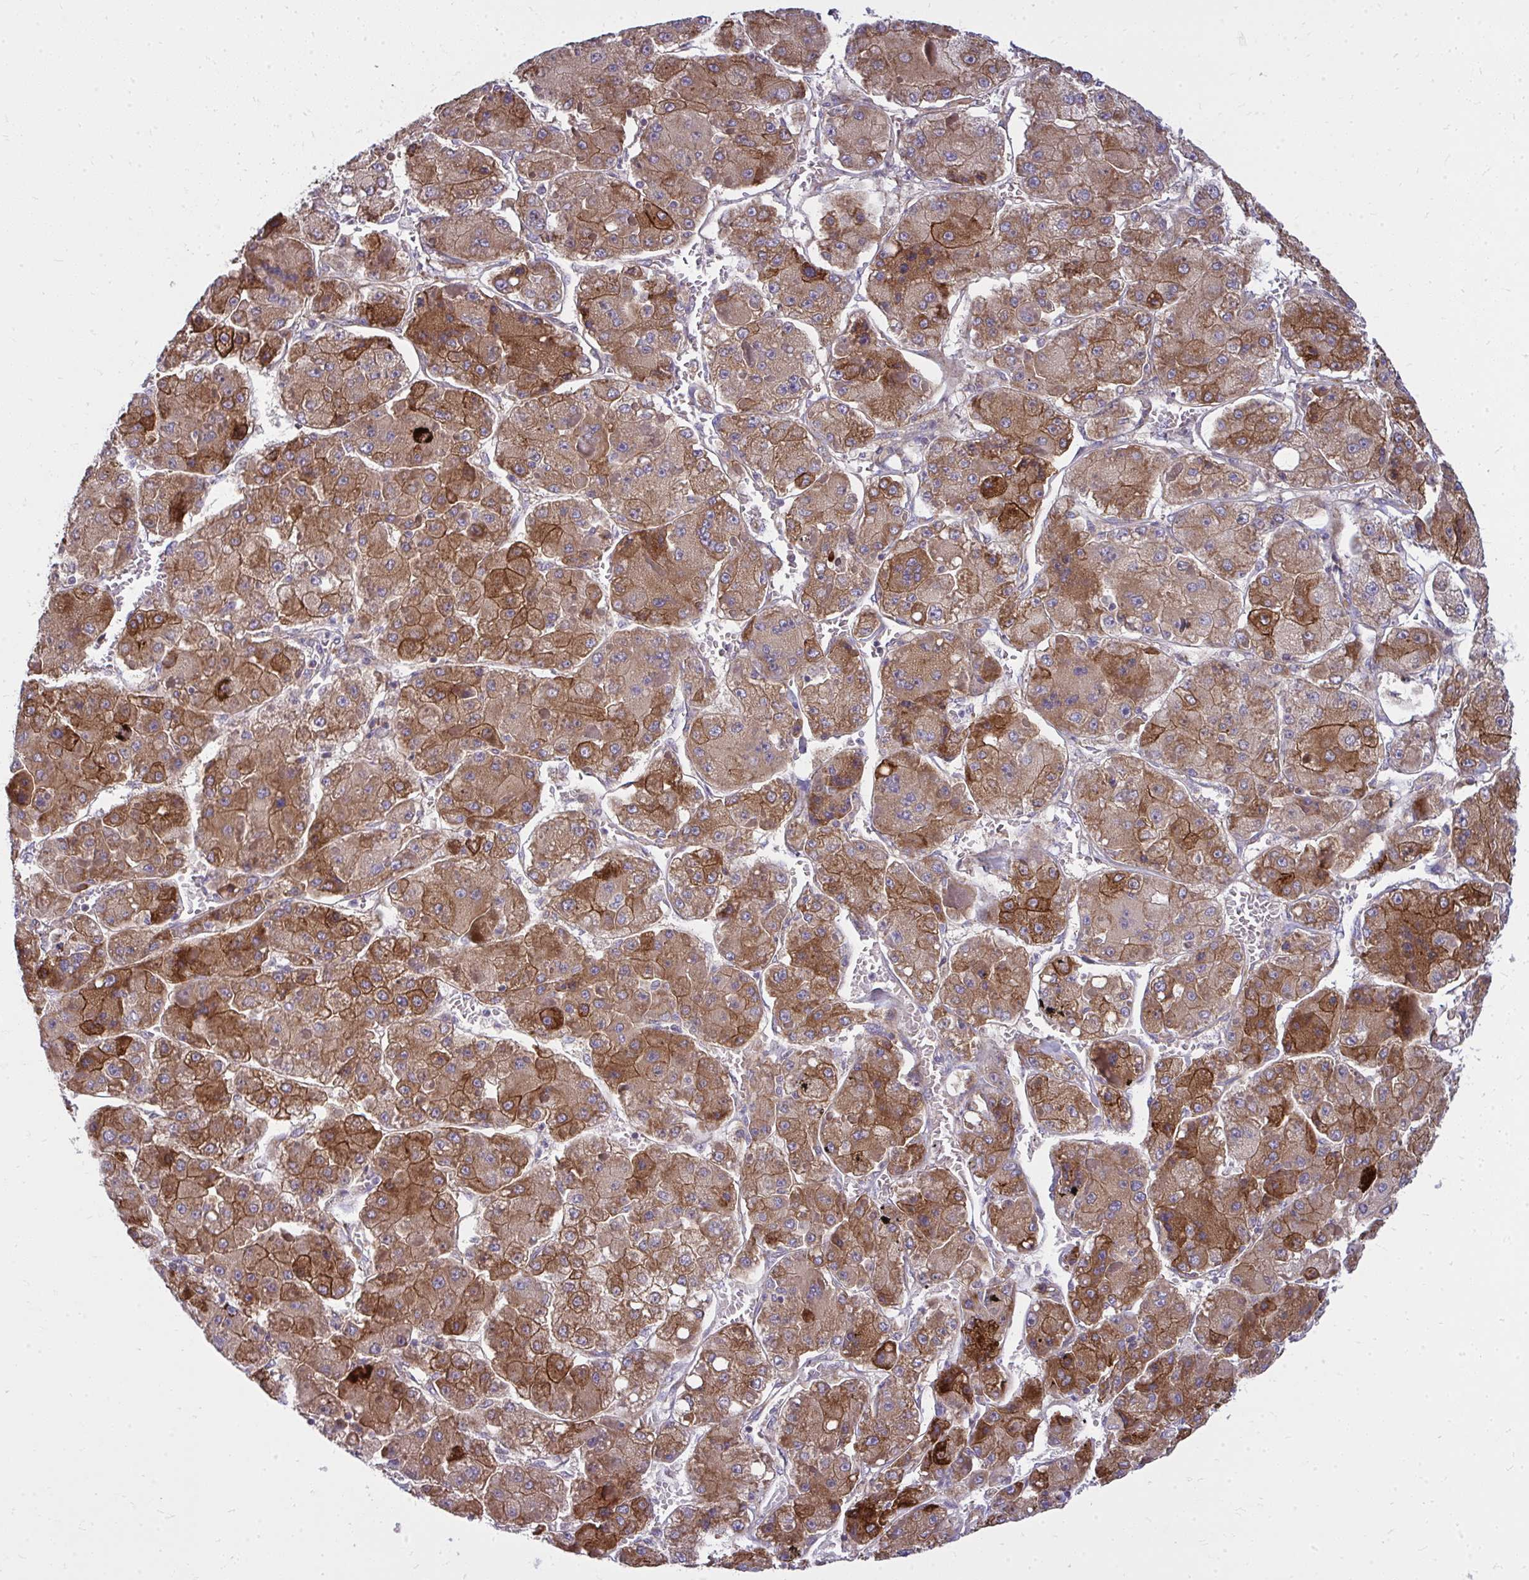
{"staining": {"intensity": "moderate", "quantity": ">75%", "location": "cytoplasmic/membranous"}, "tissue": "liver cancer", "cell_type": "Tumor cells", "image_type": "cancer", "snomed": [{"axis": "morphology", "description": "Carcinoma, Hepatocellular, NOS"}, {"axis": "topography", "description": "Liver"}], "caption": "This image demonstrates immunohistochemistry (IHC) staining of hepatocellular carcinoma (liver), with medium moderate cytoplasmic/membranous staining in approximately >75% of tumor cells.", "gene": "GFPT2", "patient": {"sex": "female", "age": 73}}